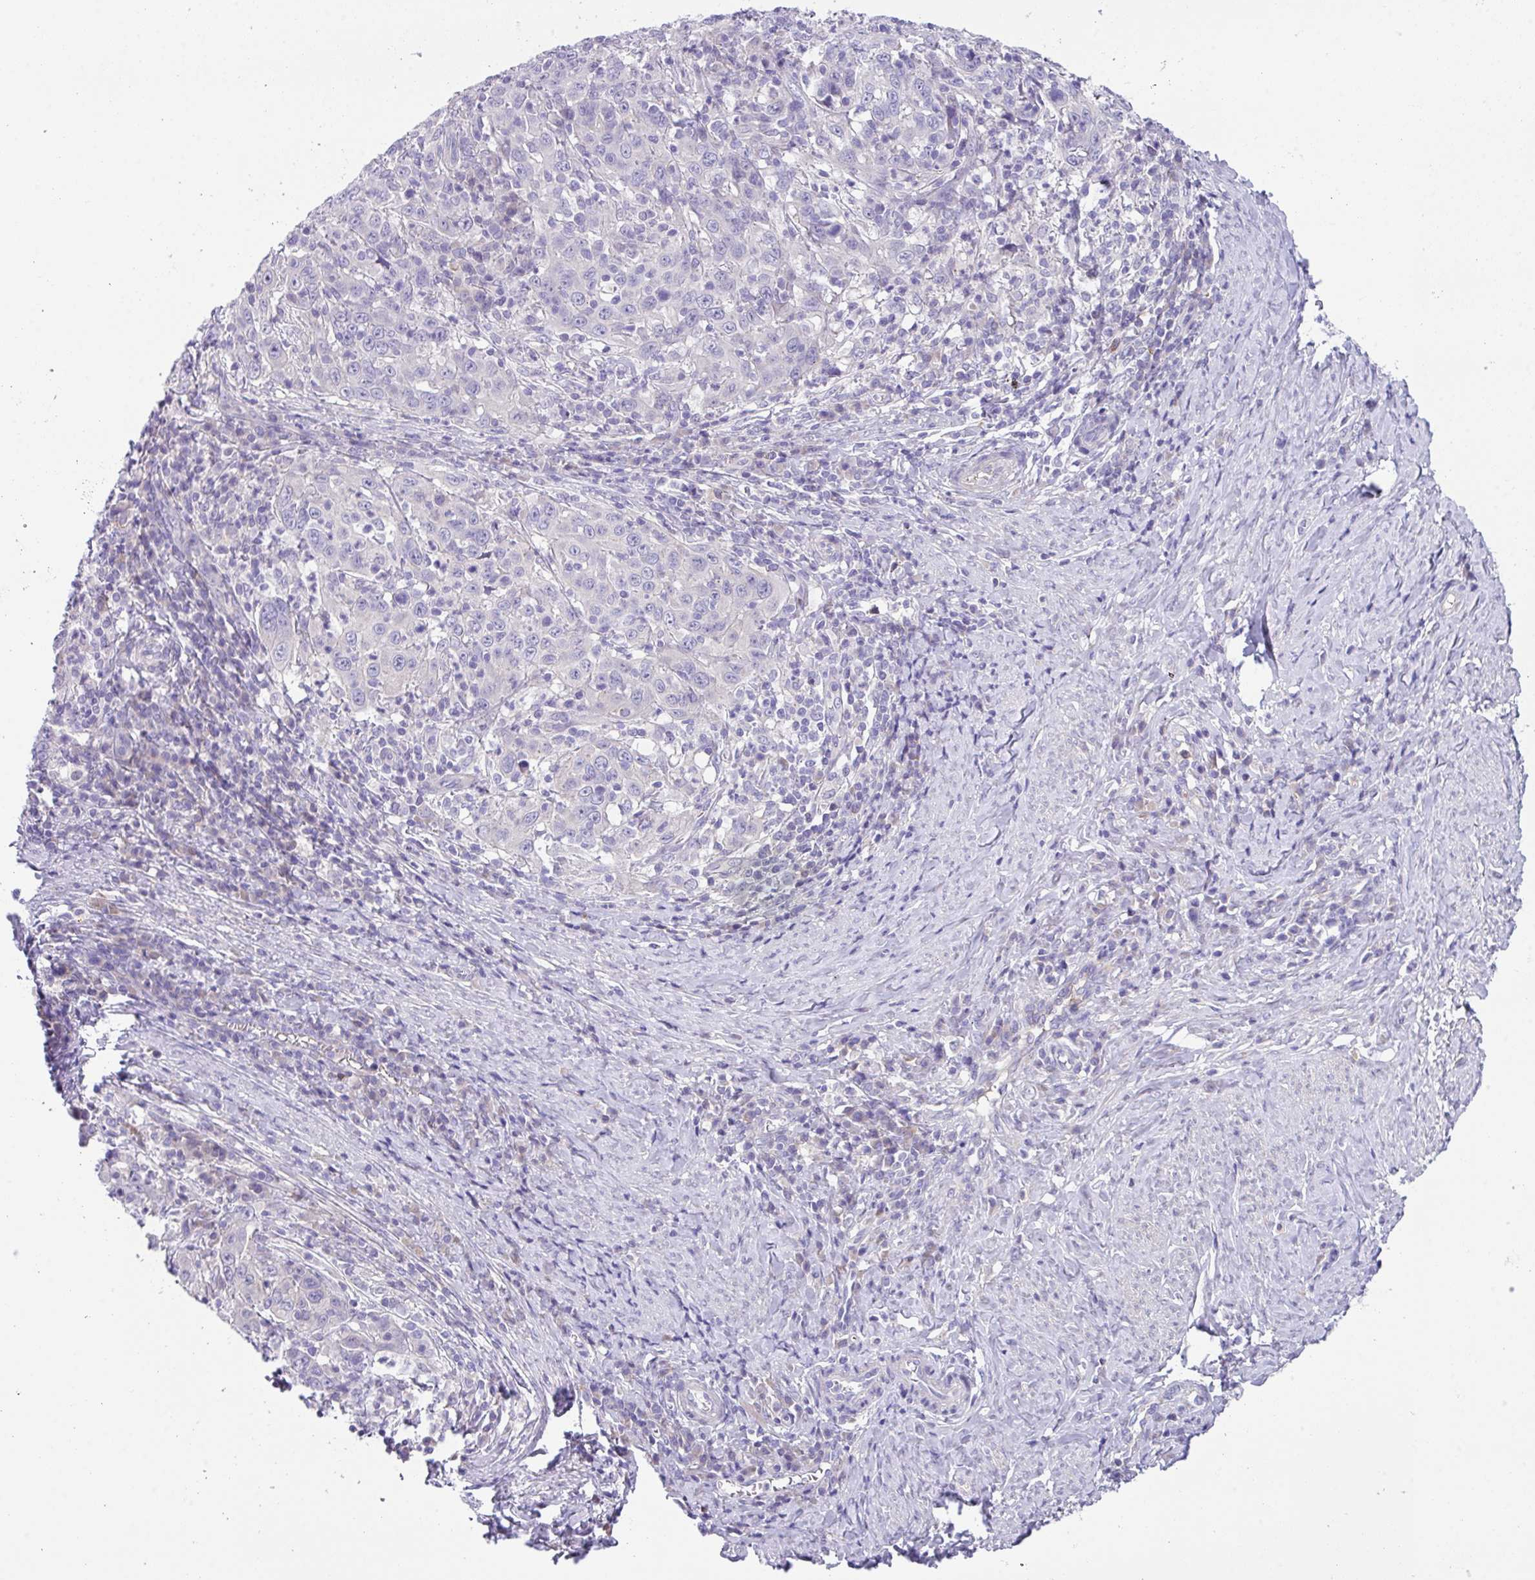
{"staining": {"intensity": "negative", "quantity": "none", "location": "none"}, "tissue": "cervical cancer", "cell_type": "Tumor cells", "image_type": "cancer", "snomed": [{"axis": "morphology", "description": "Squamous cell carcinoma, NOS"}, {"axis": "topography", "description": "Cervix"}], "caption": "High magnification brightfield microscopy of cervical squamous cell carcinoma stained with DAB (brown) and counterstained with hematoxylin (blue): tumor cells show no significant positivity.", "gene": "DNAL1", "patient": {"sex": "female", "age": 46}}